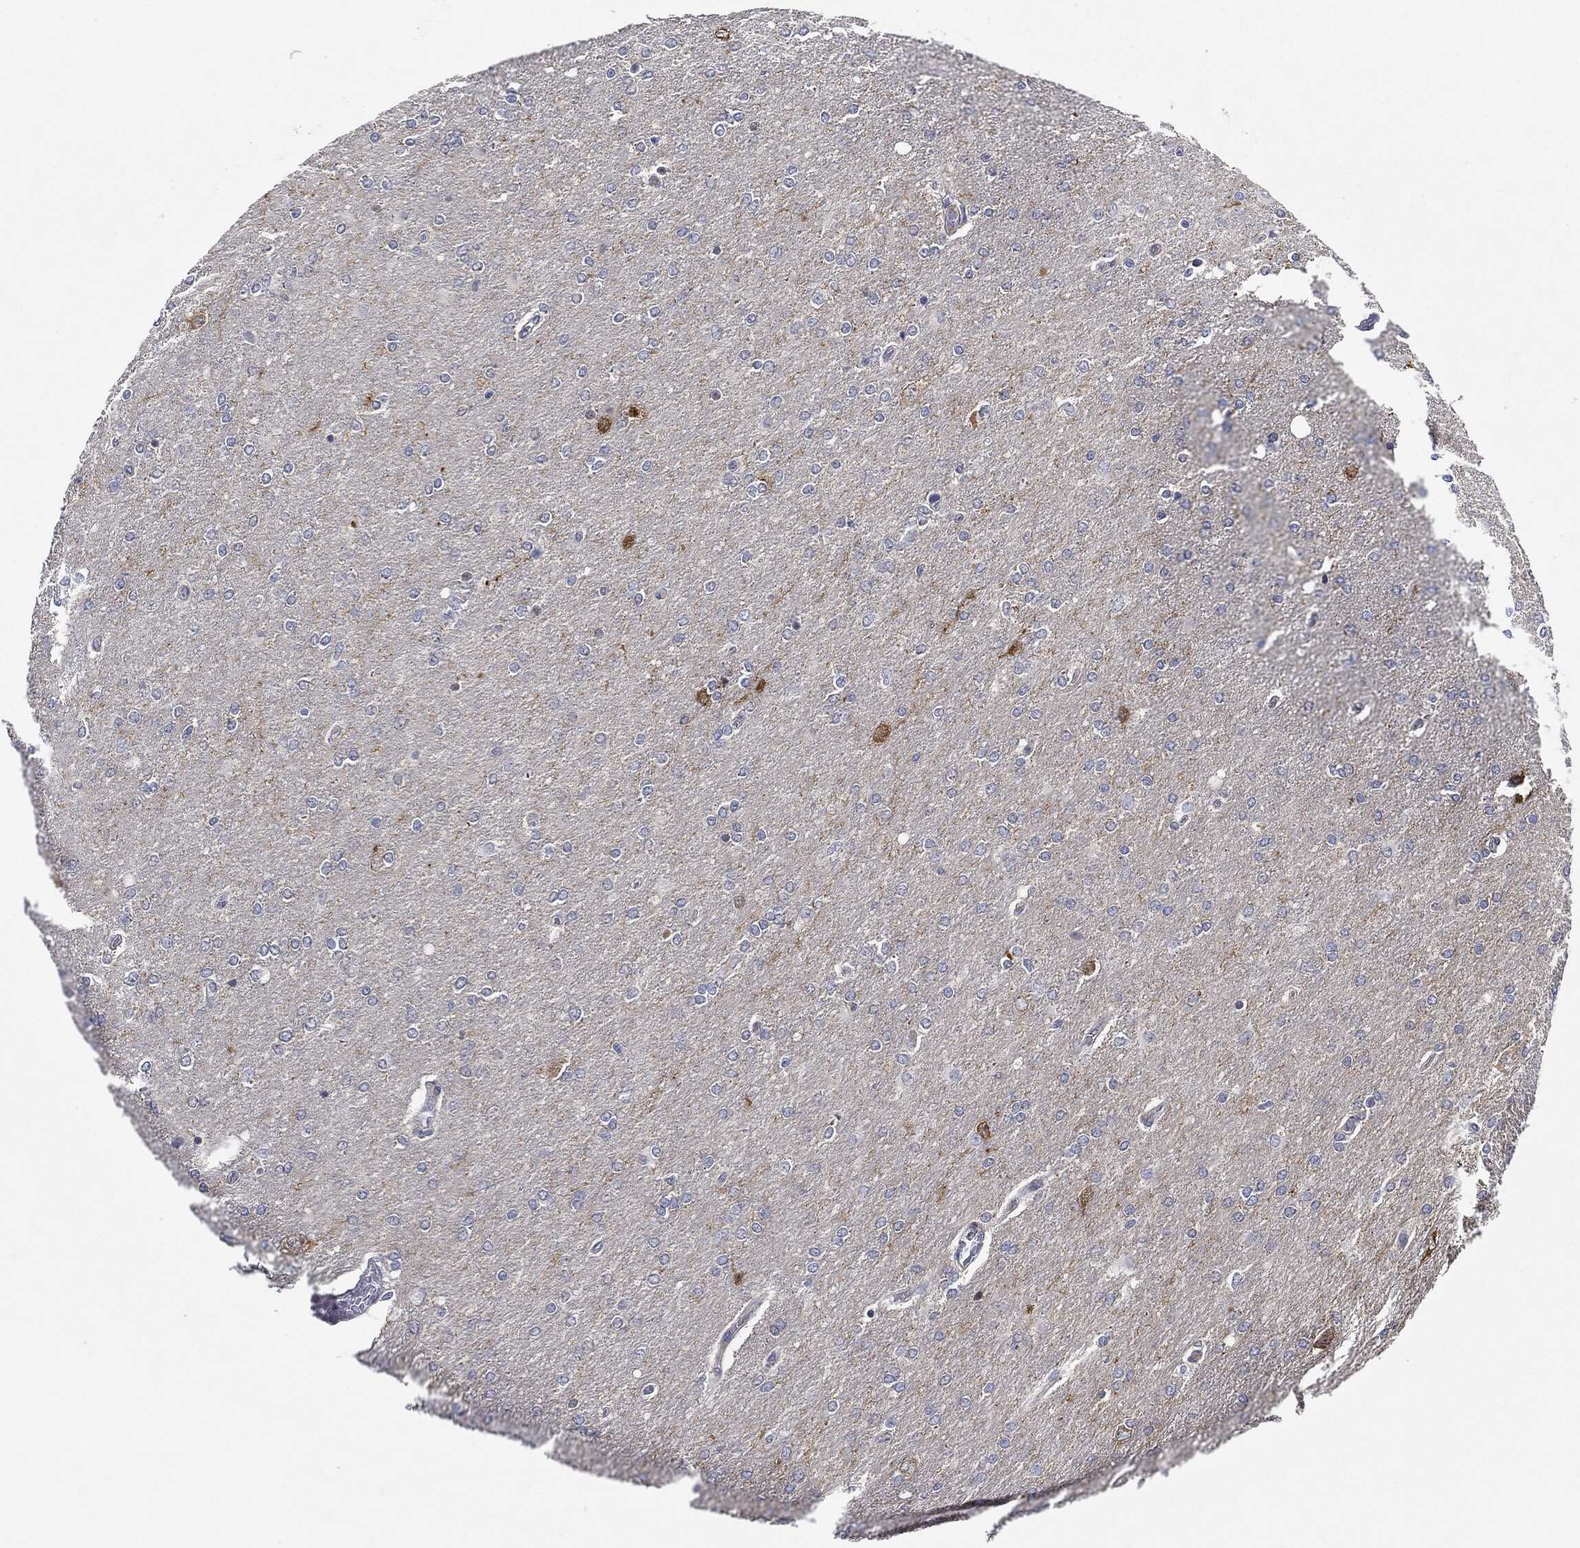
{"staining": {"intensity": "negative", "quantity": "none", "location": "none"}, "tissue": "glioma", "cell_type": "Tumor cells", "image_type": "cancer", "snomed": [{"axis": "morphology", "description": "Glioma, malignant, High grade"}, {"axis": "topography", "description": "Cerebral cortex"}], "caption": "Tumor cells show no significant positivity in malignant glioma (high-grade). (DAB immunohistochemistry visualized using brightfield microscopy, high magnification).", "gene": "NTRK1", "patient": {"sex": "male", "age": 70}}